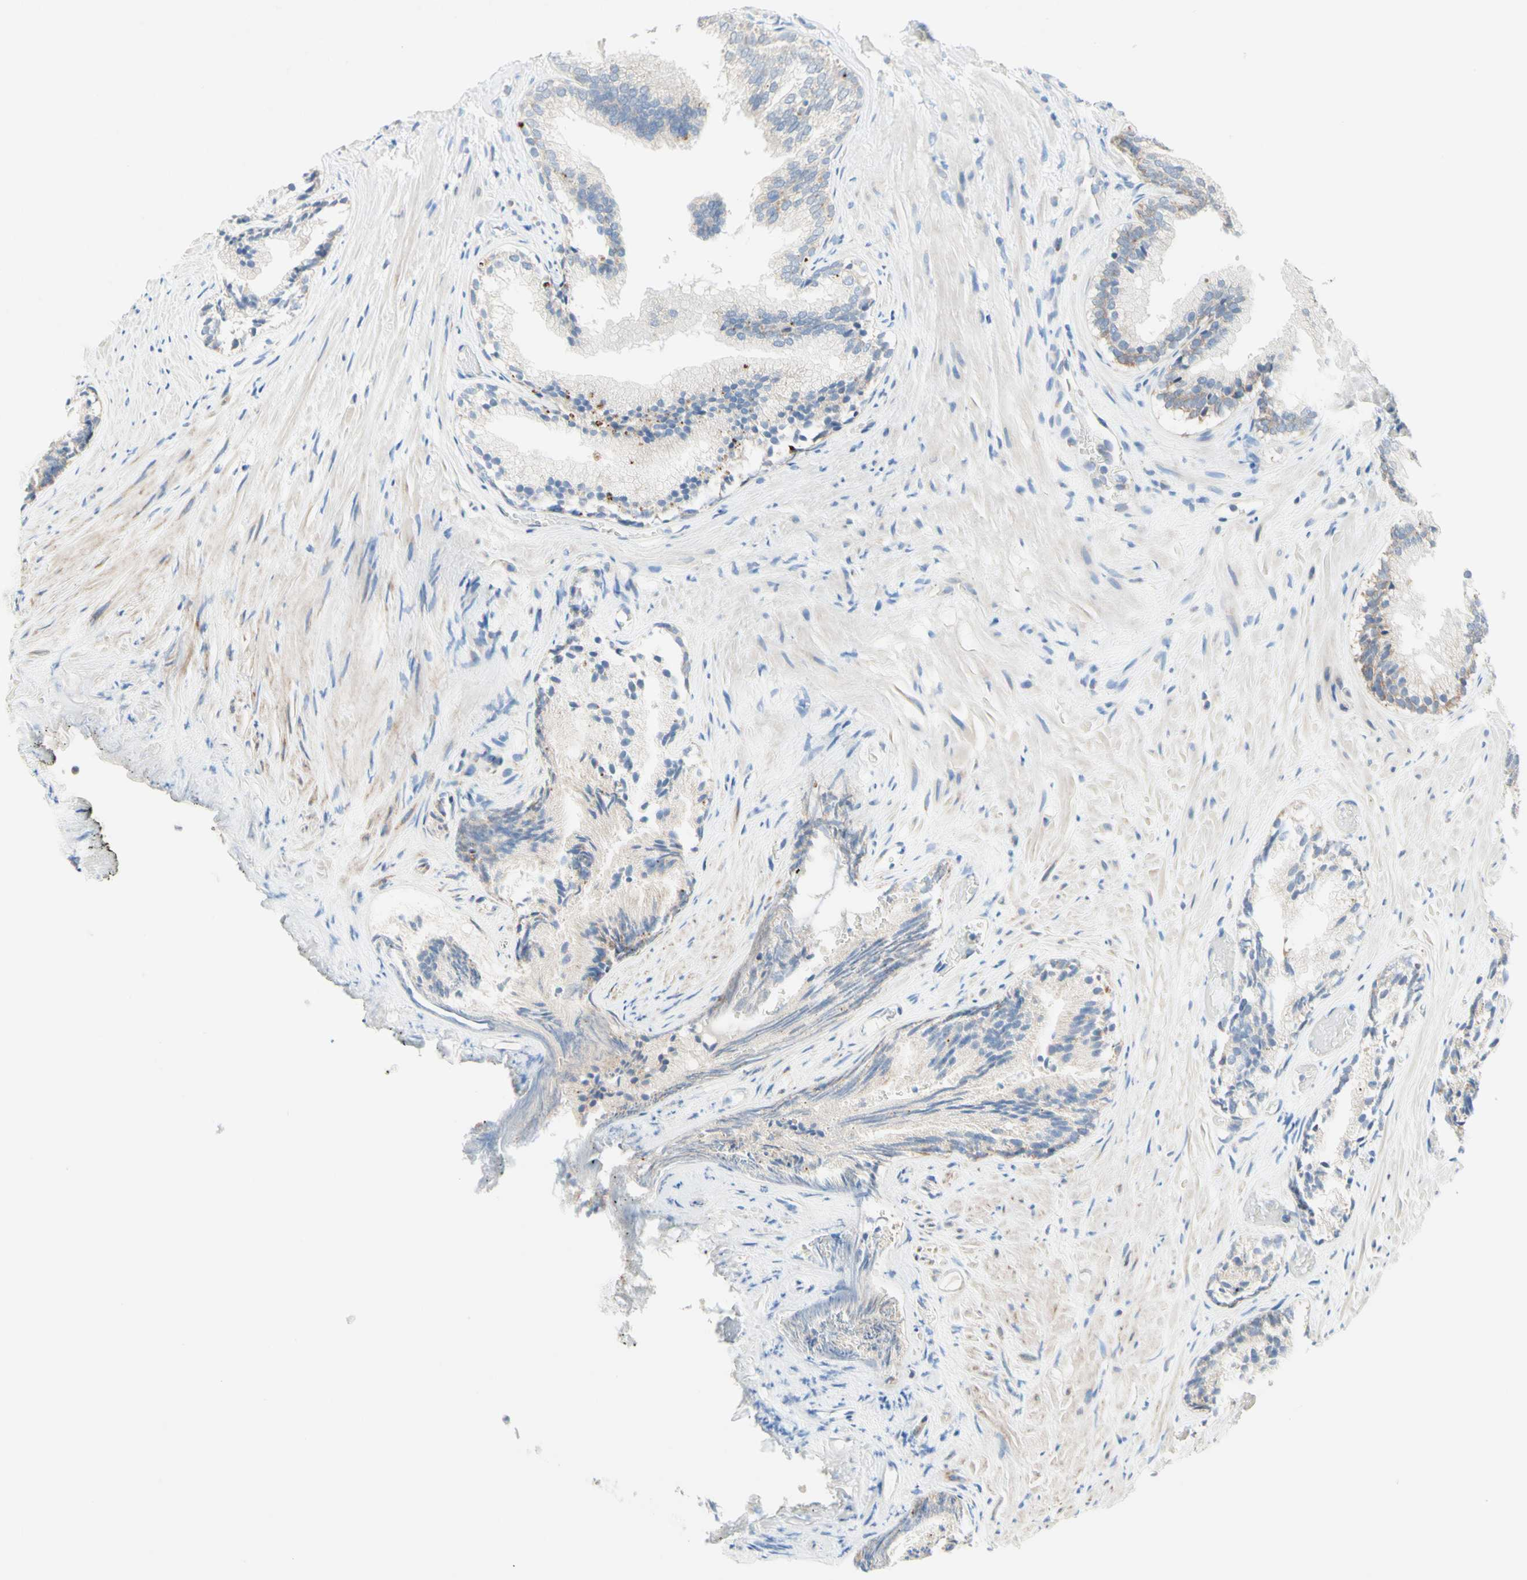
{"staining": {"intensity": "weak", "quantity": "25%-75%", "location": "cytoplasmic/membranous"}, "tissue": "prostate", "cell_type": "Glandular cells", "image_type": "normal", "snomed": [{"axis": "morphology", "description": "Normal tissue, NOS"}, {"axis": "topography", "description": "Prostate"}], "caption": "Weak cytoplasmic/membranous protein expression is seen in about 25%-75% of glandular cells in prostate. (Stains: DAB in brown, nuclei in blue, Microscopy: brightfield microscopy at high magnification).", "gene": "MFF", "patient": {"sex": "male", "age": 76}}